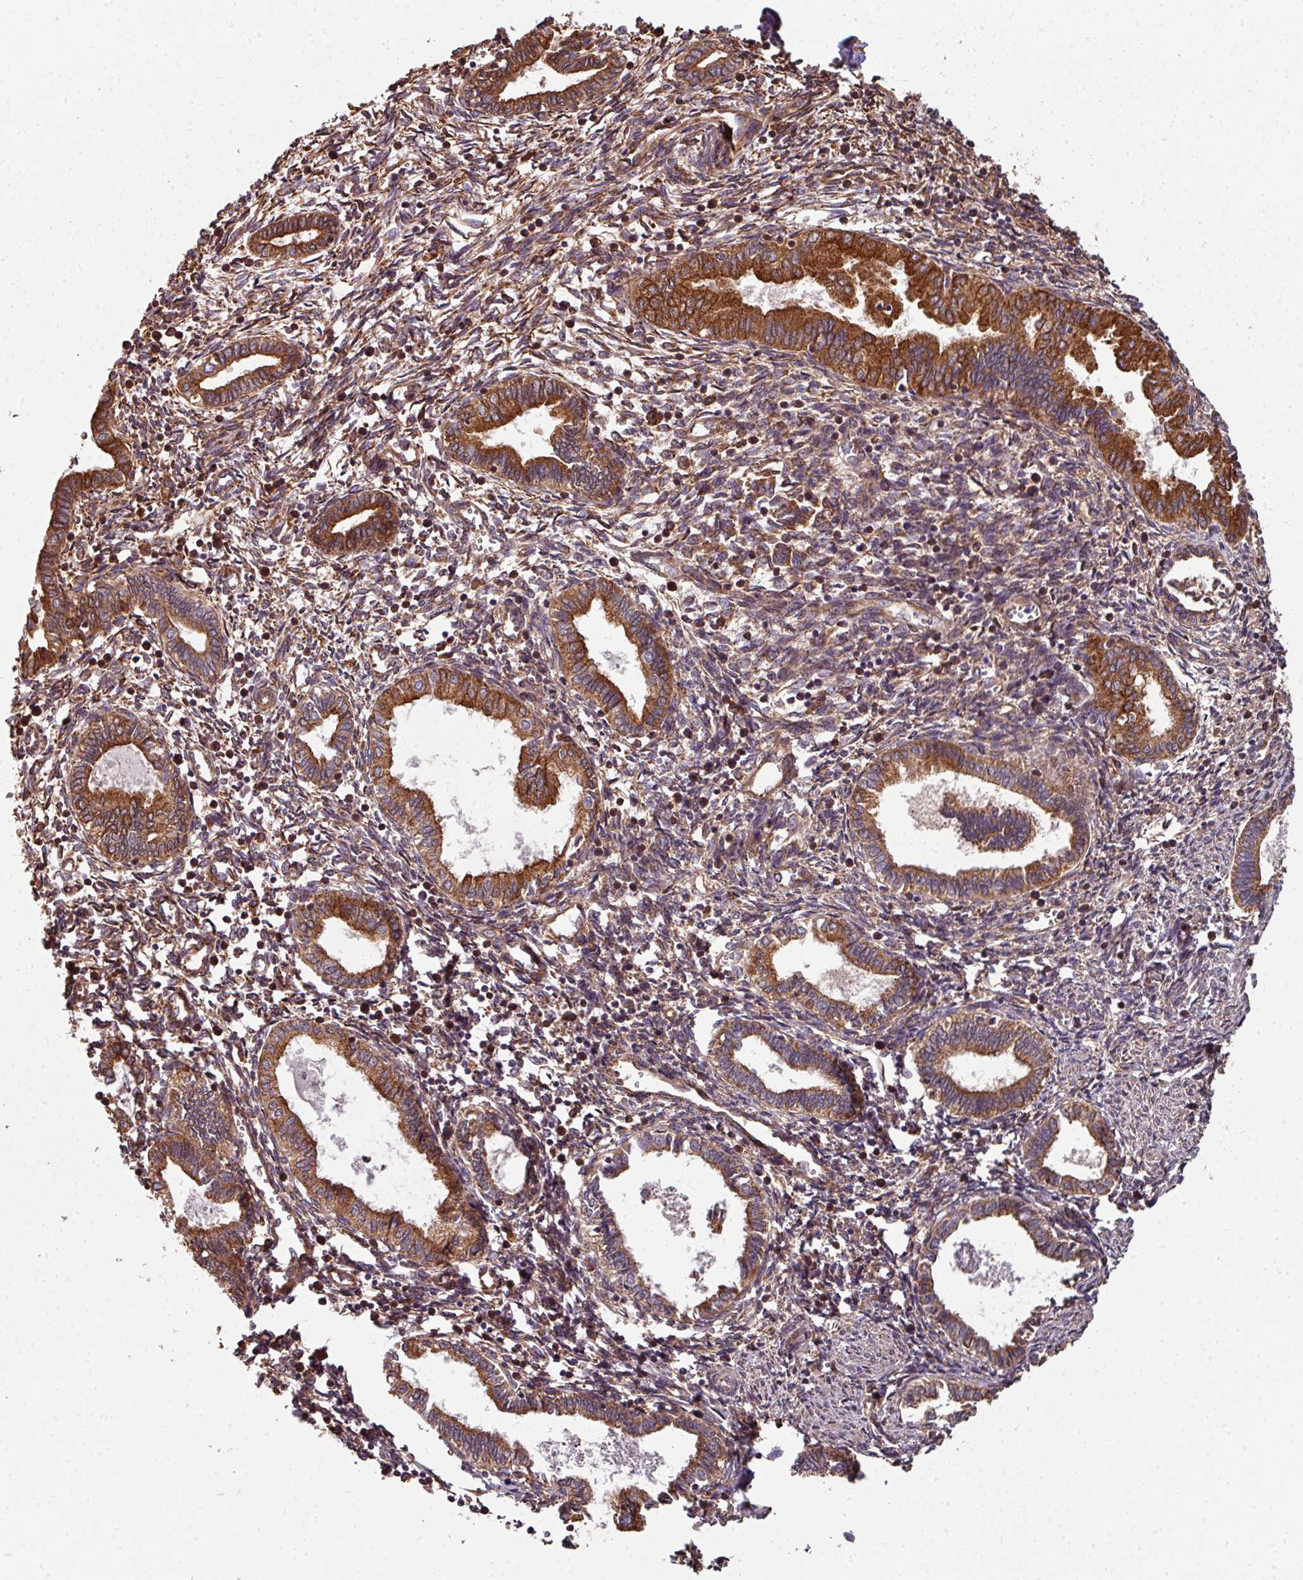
{"staining": {"intensity": "moderate", "quantity": ">75%", "location": "cytoplasmic/membranous"}, "tissue": "endometrium", "cell_type": "Cells in endometrial stroma", "image_type": "normal", "snomed": [{"axis": "morphology", "description": "Normal tissue, NOS"}, {"axis": "topography", "description": "Endometrium"}], "caption": "About >75% of cells in endometrial stroma in normal human endometrium demonstrate moderate cytoplasmic/membranous protein expression as visualized by brown immunohistochemical staining.", "gene": "FAT4", "patient": {"sex": "female", "age": 37}}